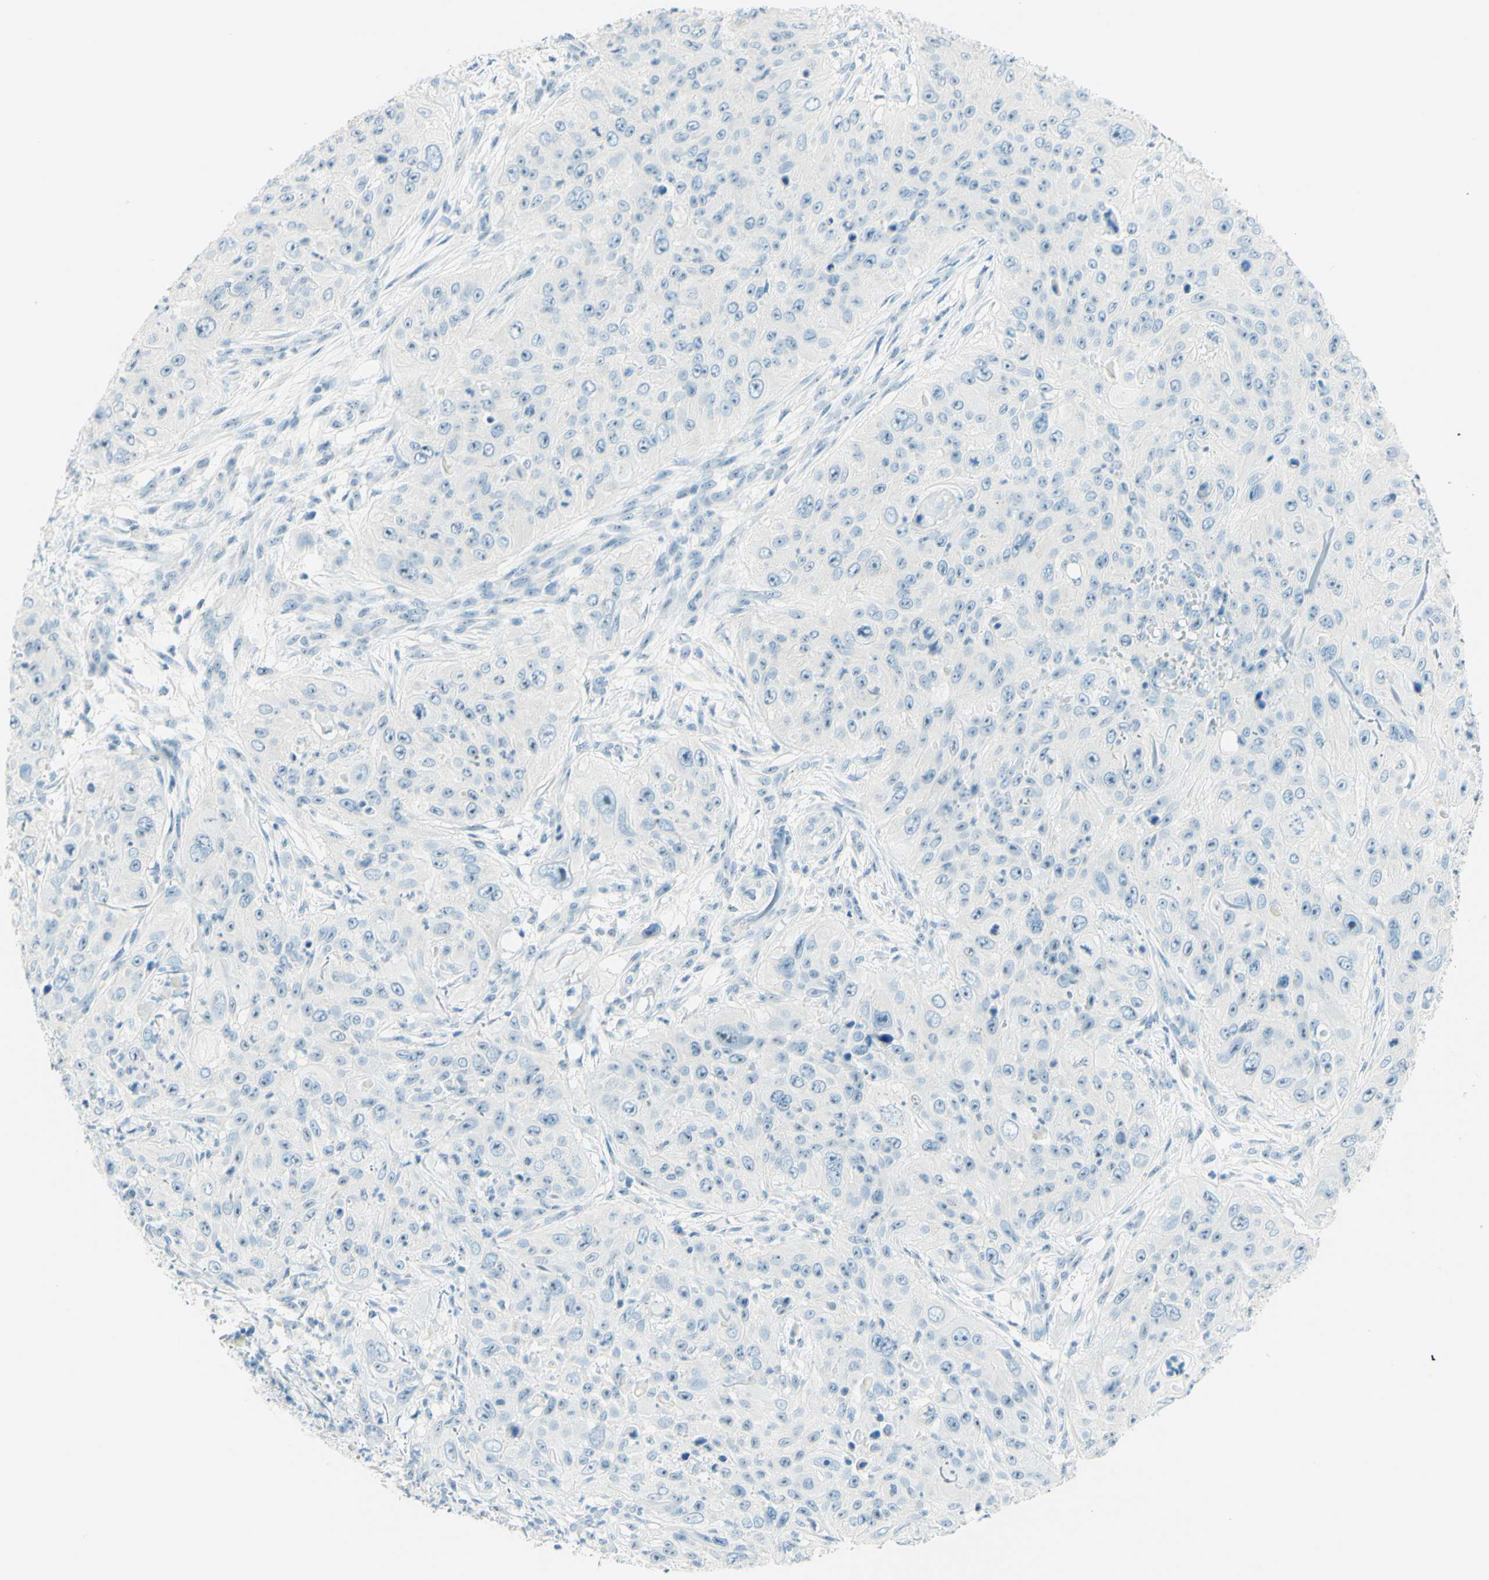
{"staining": {"intensity": "negative", "quantity": "none", "location": "none"}, "tissue": "skin cancer", "cell_type": "Tumor cells", "image_type": "cancer", "snomed": [{"axis": "morphology", "description": "Squamous cell carcinoma, NOS"}, {"axis": "topography", "description": "Skin"}], "caption": "This image is of skin squamous cell carcinoma stained with IHC to label a protein in brown with the nuclei are counter-stained blue. There is no positivity in tumor cells.", "gene": "FMR1NB", "patient": {"sex": "female", "age": 80}}